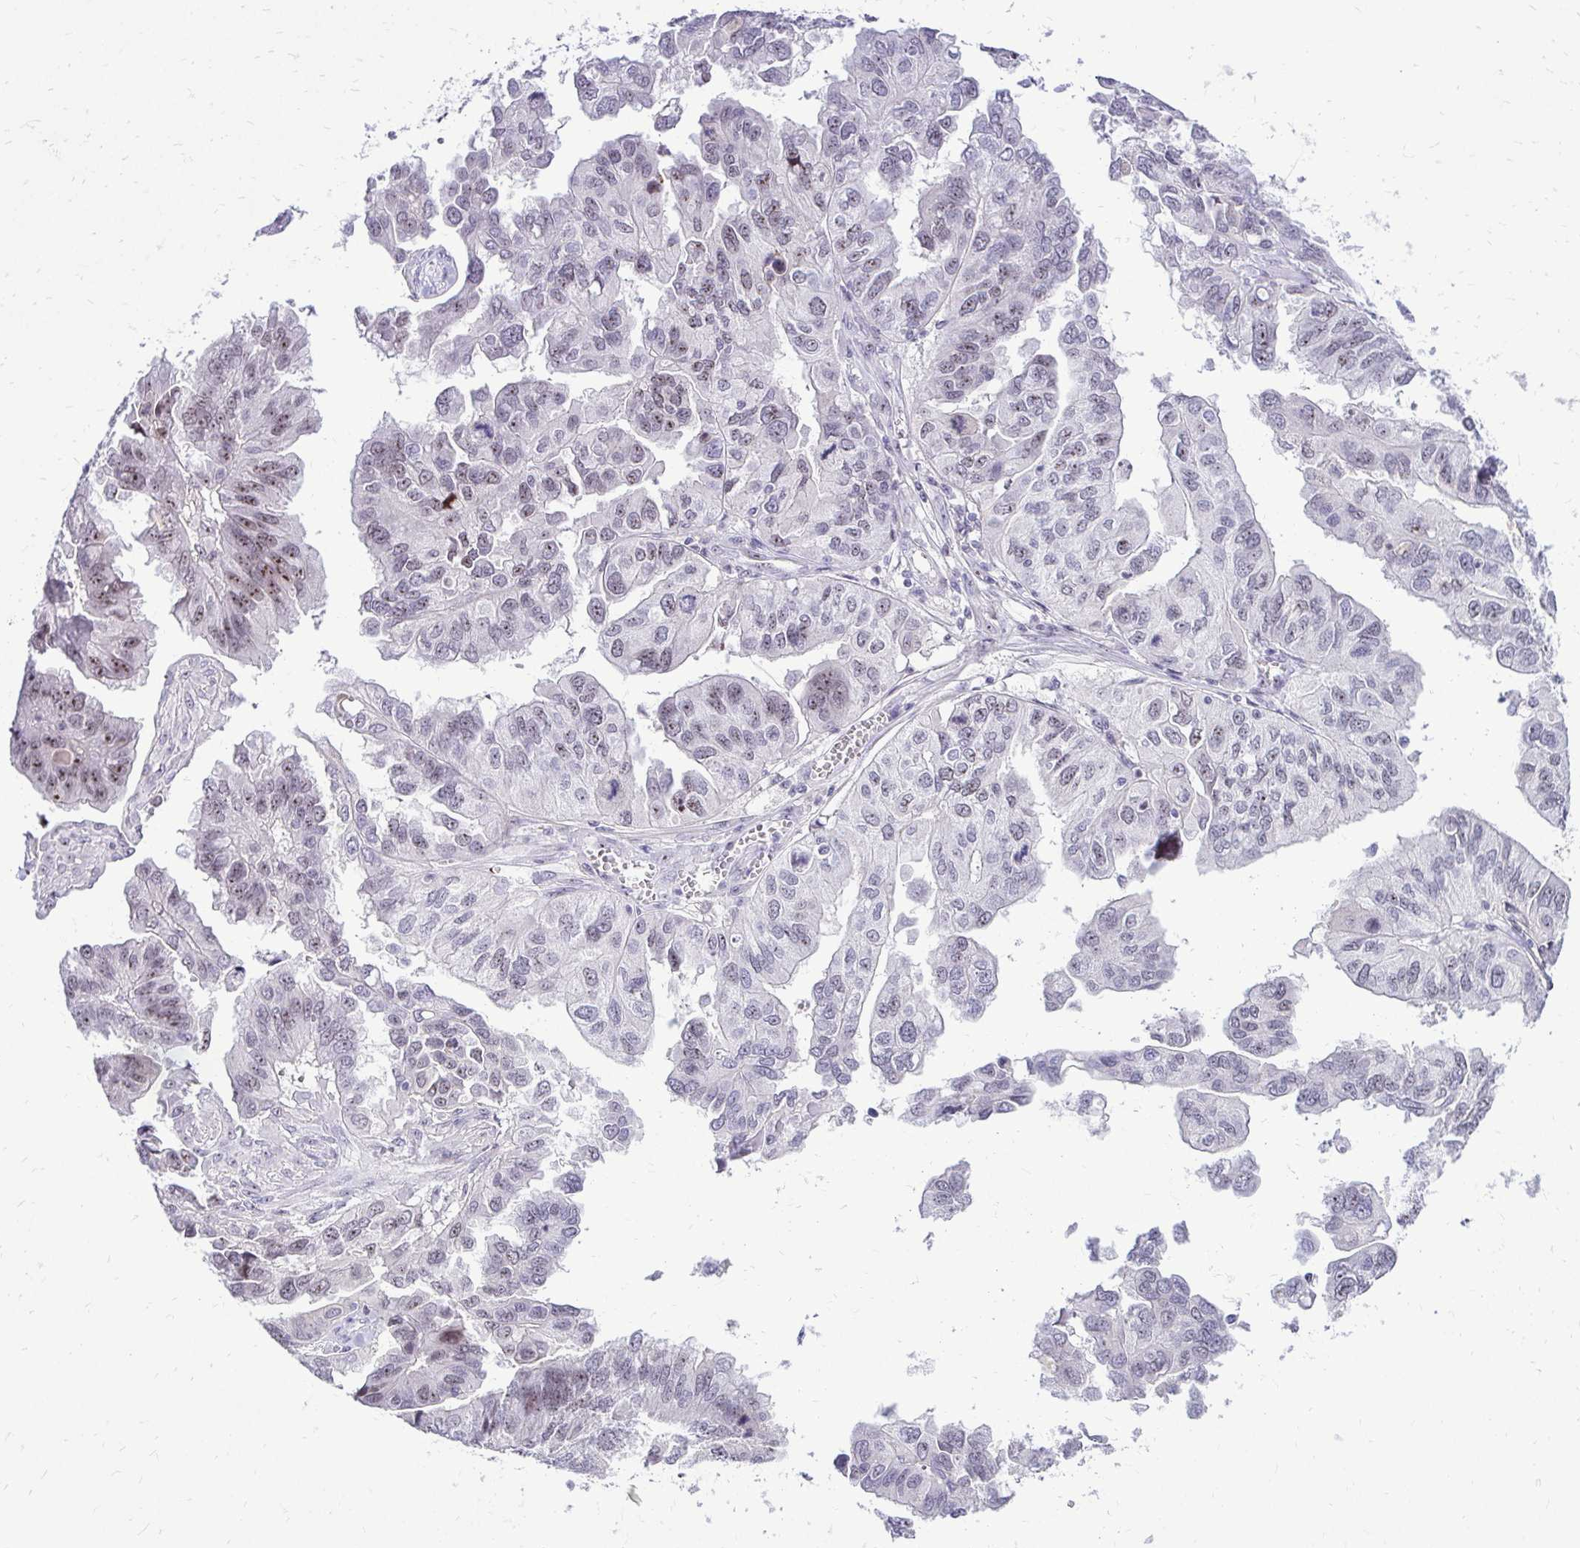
{"staining": {"intensity": "weak", "quantity": "<25%", "location": "nuclear"}, "tissue": "ovarian cancer", "cell_type": "Tumor cells", "image_type": "cancer", "snomed": [{"axis": "morphology", "description": "Cystadenocarcinoma, serous, NOS"}, {"axis": "topography", "description": "Ovary"}], "caption": "IHC photomicrograph of human serous cystadenocarcinoma (ovarian) stained for a protein (brown), which displays no staining in tumor cells. The staining was performed using DAB to visualize the protein expression in brown, while the nuclei were stained in blue with hematoxylin (Magnification: 20x).", "gene": "NIFK", "patient": {"sex": "female", "age": 79}}